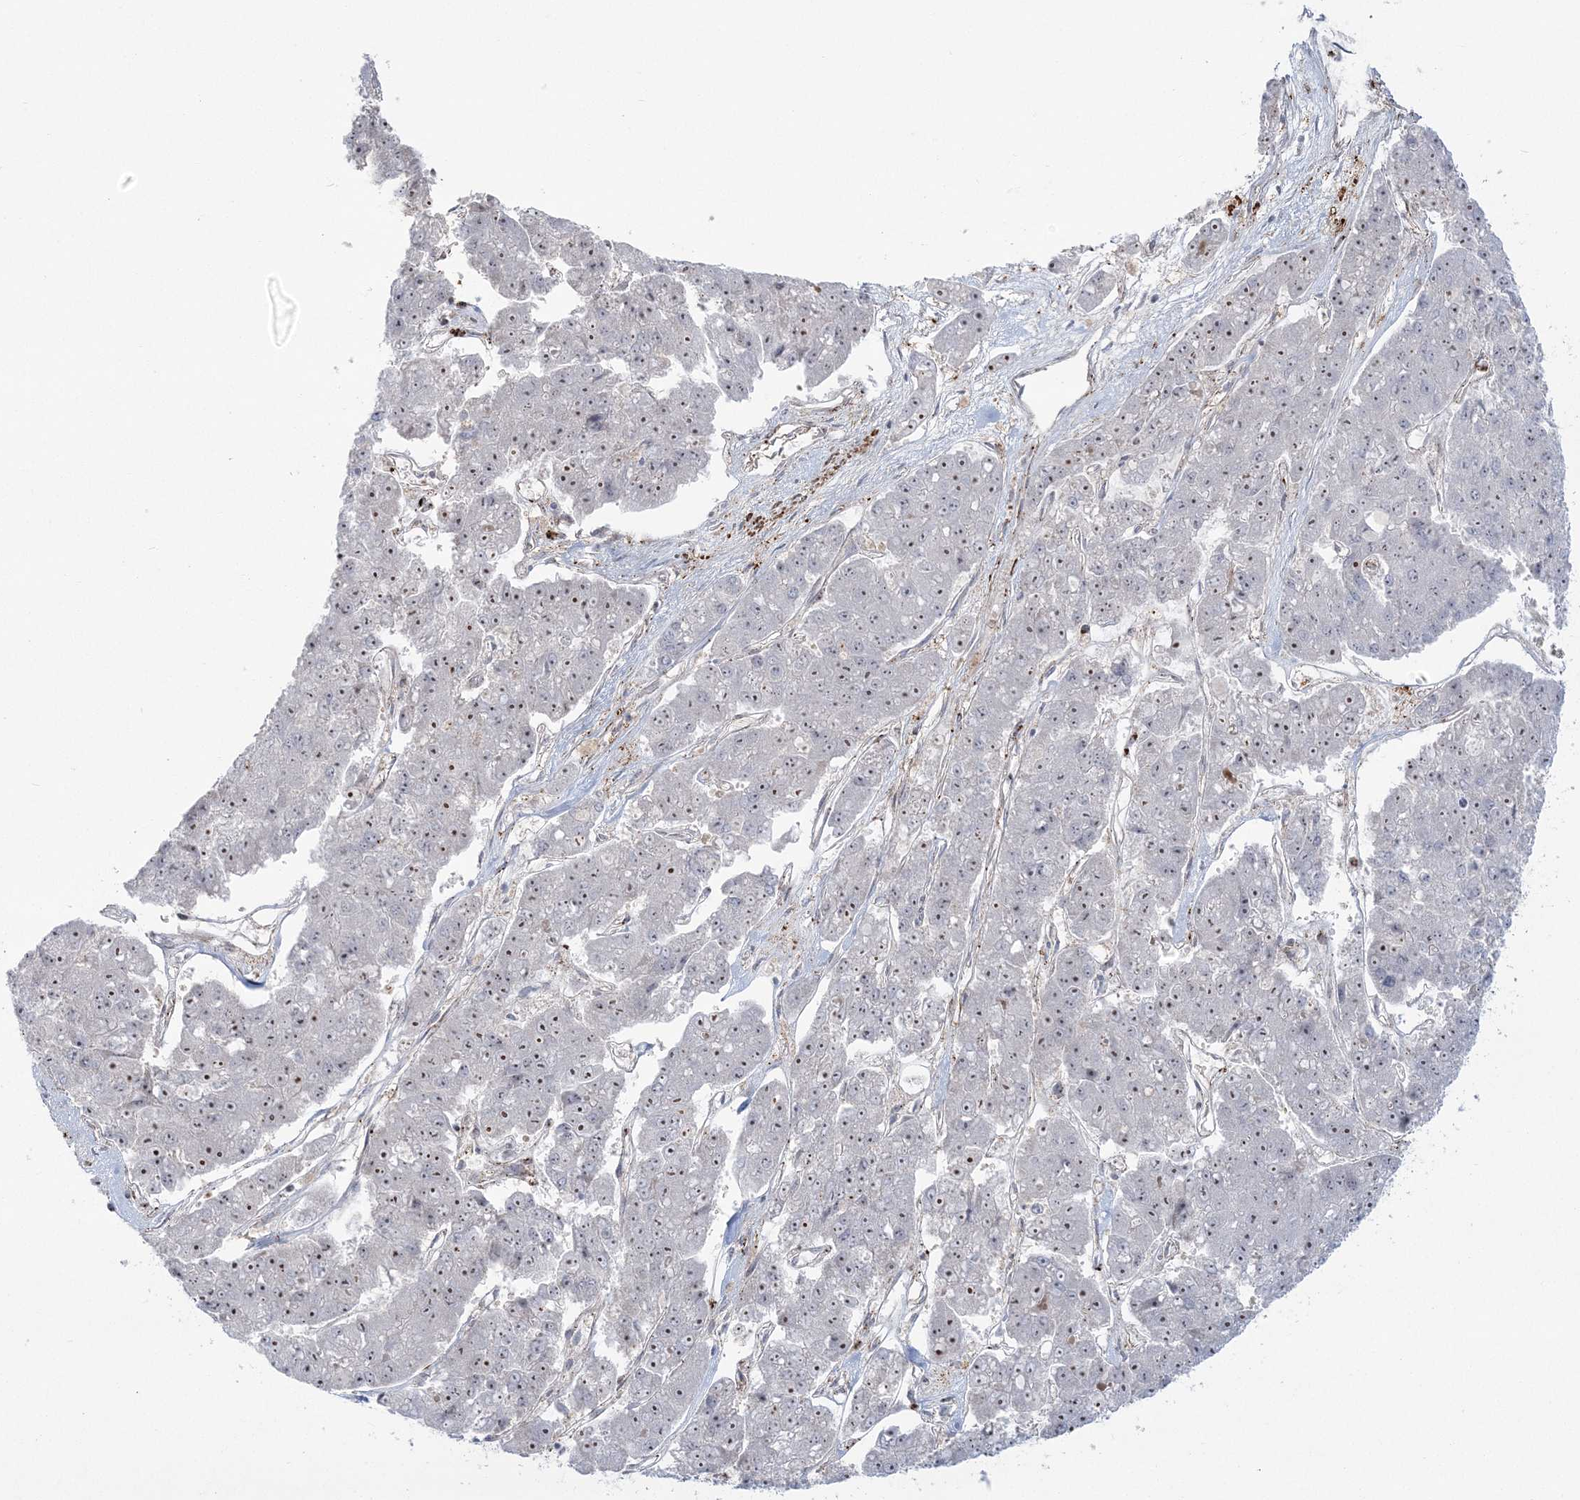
{"staining": {"intensity": "moderate", "quantity": "<25%", "location": "nuclear"}, "tissue": "pancreatic cancer", "cell_type": "Tumor cells", "image_type": "cancer", "snomed": [{"axis": "morphology", "description": "Adenocarcinoma, NOS"}, {"axis": "topography", "description": "Pancreas"}], "caption": "This is an image of IHC staining of pancreatic cancer, which shows moderate expression in the nuclear of tumor cells.", "gene": "NUDT9", "patient": {"sex": "male", "age": 50}}